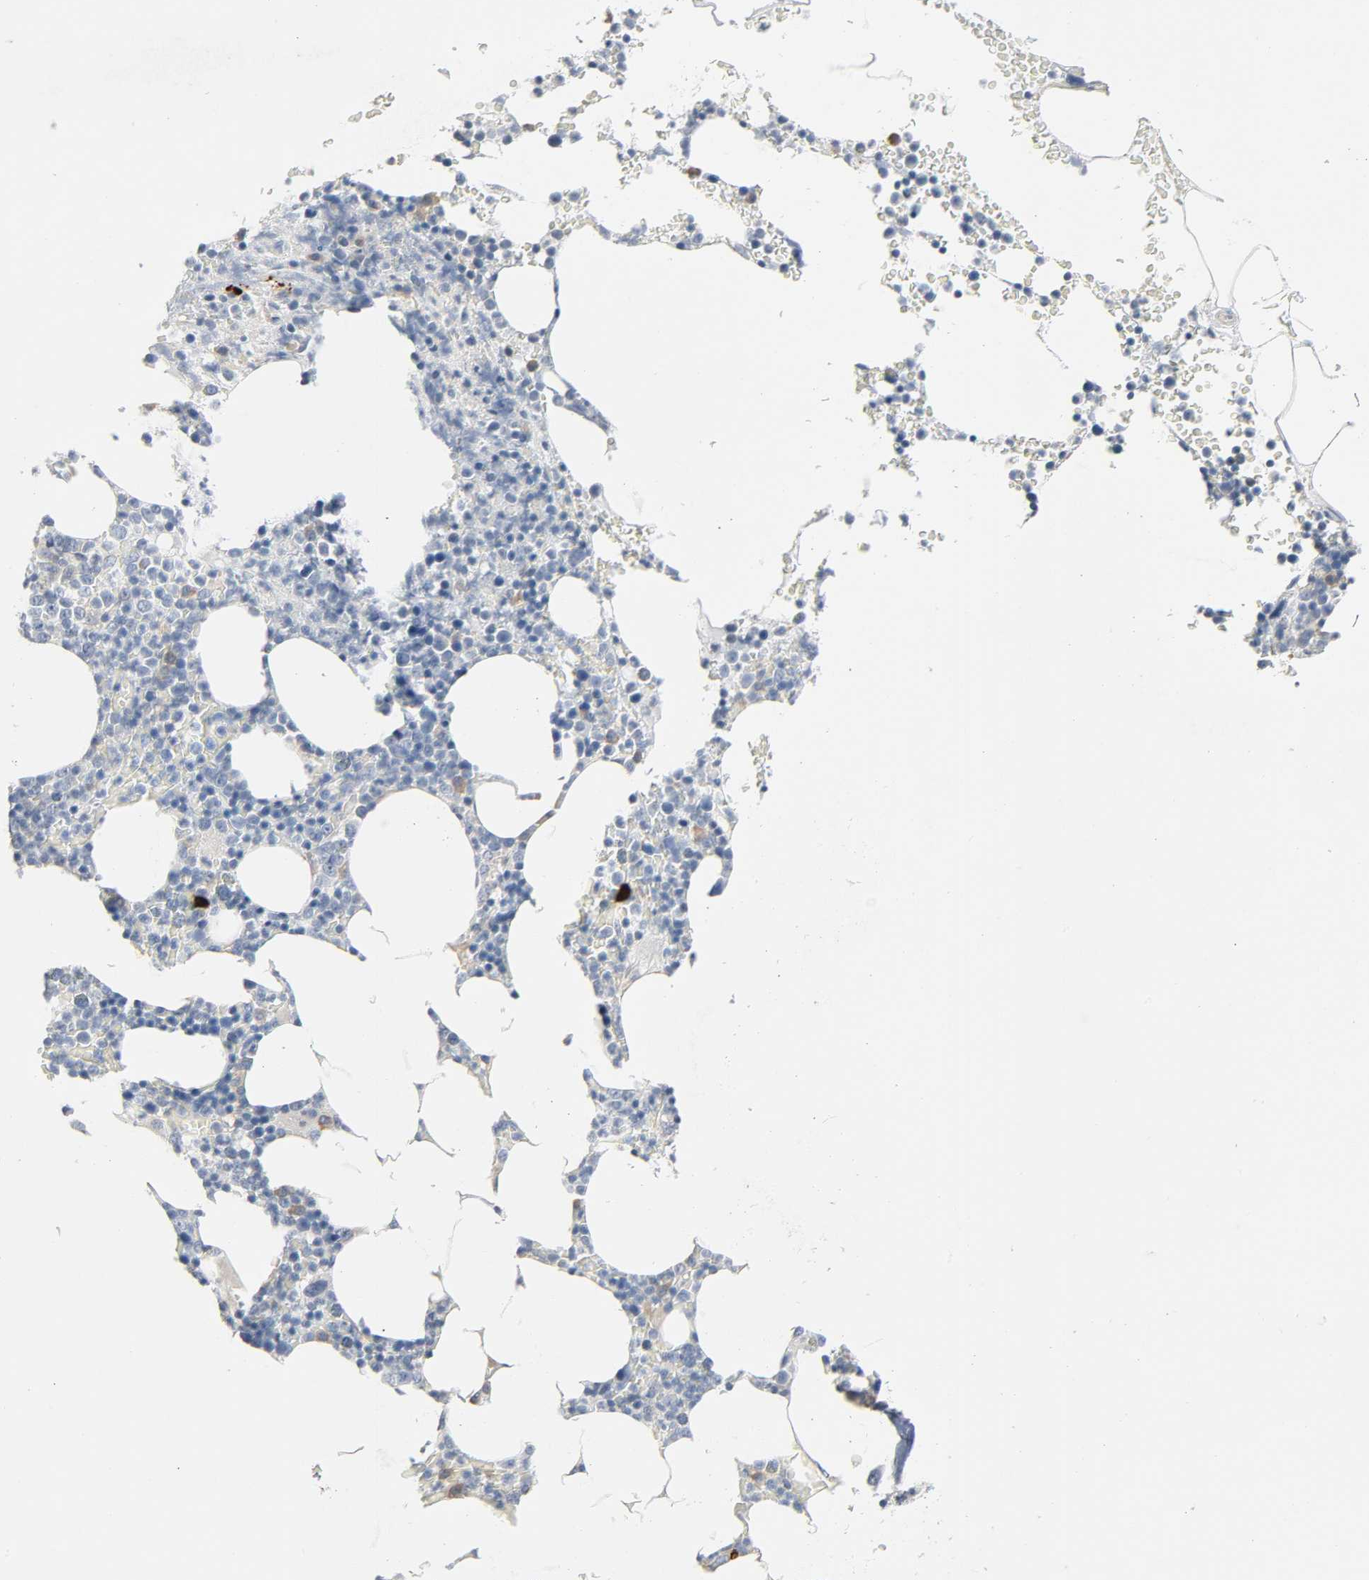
{"staining": {"intensity": "strong", "quantity": "<25%", "location": "cytoplasmic/membranous"}, "tissue": "bone marrow", "cell_type": "Hematopoietic cells", "image_type": "normal", "snomed": [{"axis": "morphology", "description": "Normal tissue, NOS"}, {"axis": "topography", "description": "Bone marrow"}], "caption": "Protein analysis of benign bone marrow shows strong cytoplasmic/membranous positivity in about <25% of hematopoietic cells. (brown staining indicates protein expression, while blue staining denotes nuclei).", "gene": "LIMCH1", "patient": {"sex": "female", "age": 66}}